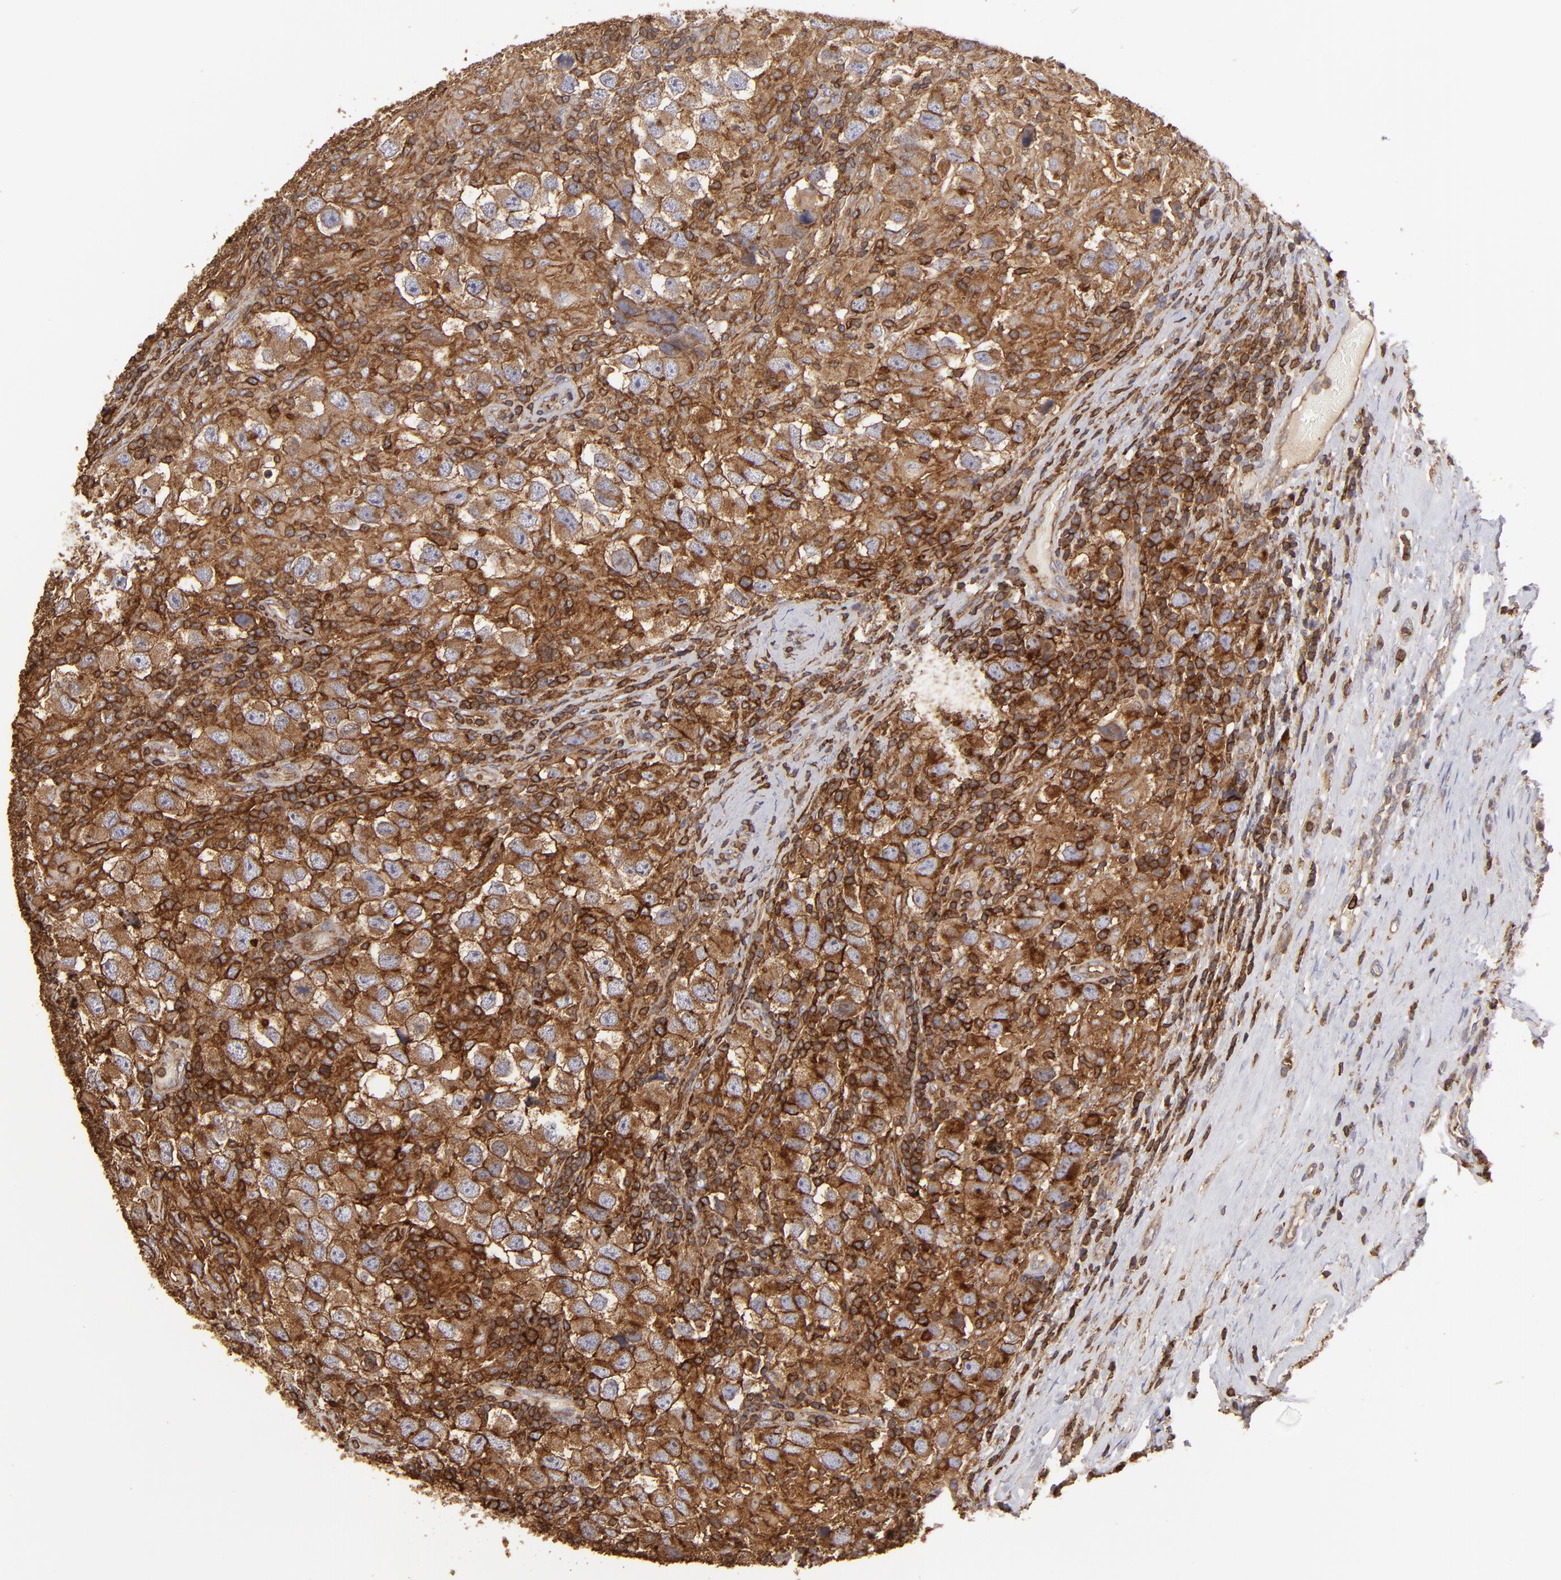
{"staining": {"intensity": "strong", "quantity": ">75%", "location": "cytoplasmic/membranous"}, "tissue": "testis cancer", "cell_type": "Tumor cells", "image_type": "cancer", "snomed": [{"axis": "morphology", "description": "Carcinoma, Embryonal, NOS"}, {"axis": "topography", "description": "Testis"}], "caption": "Strong cytoplasmic/membranous positivity for a protein is seen in about >75% of tumor cells of embryonal carcinoma (testis) using immunohistochemistry (IHC).", "gene": "ACTB", "patient": {"sex": "male", "age": 21}}